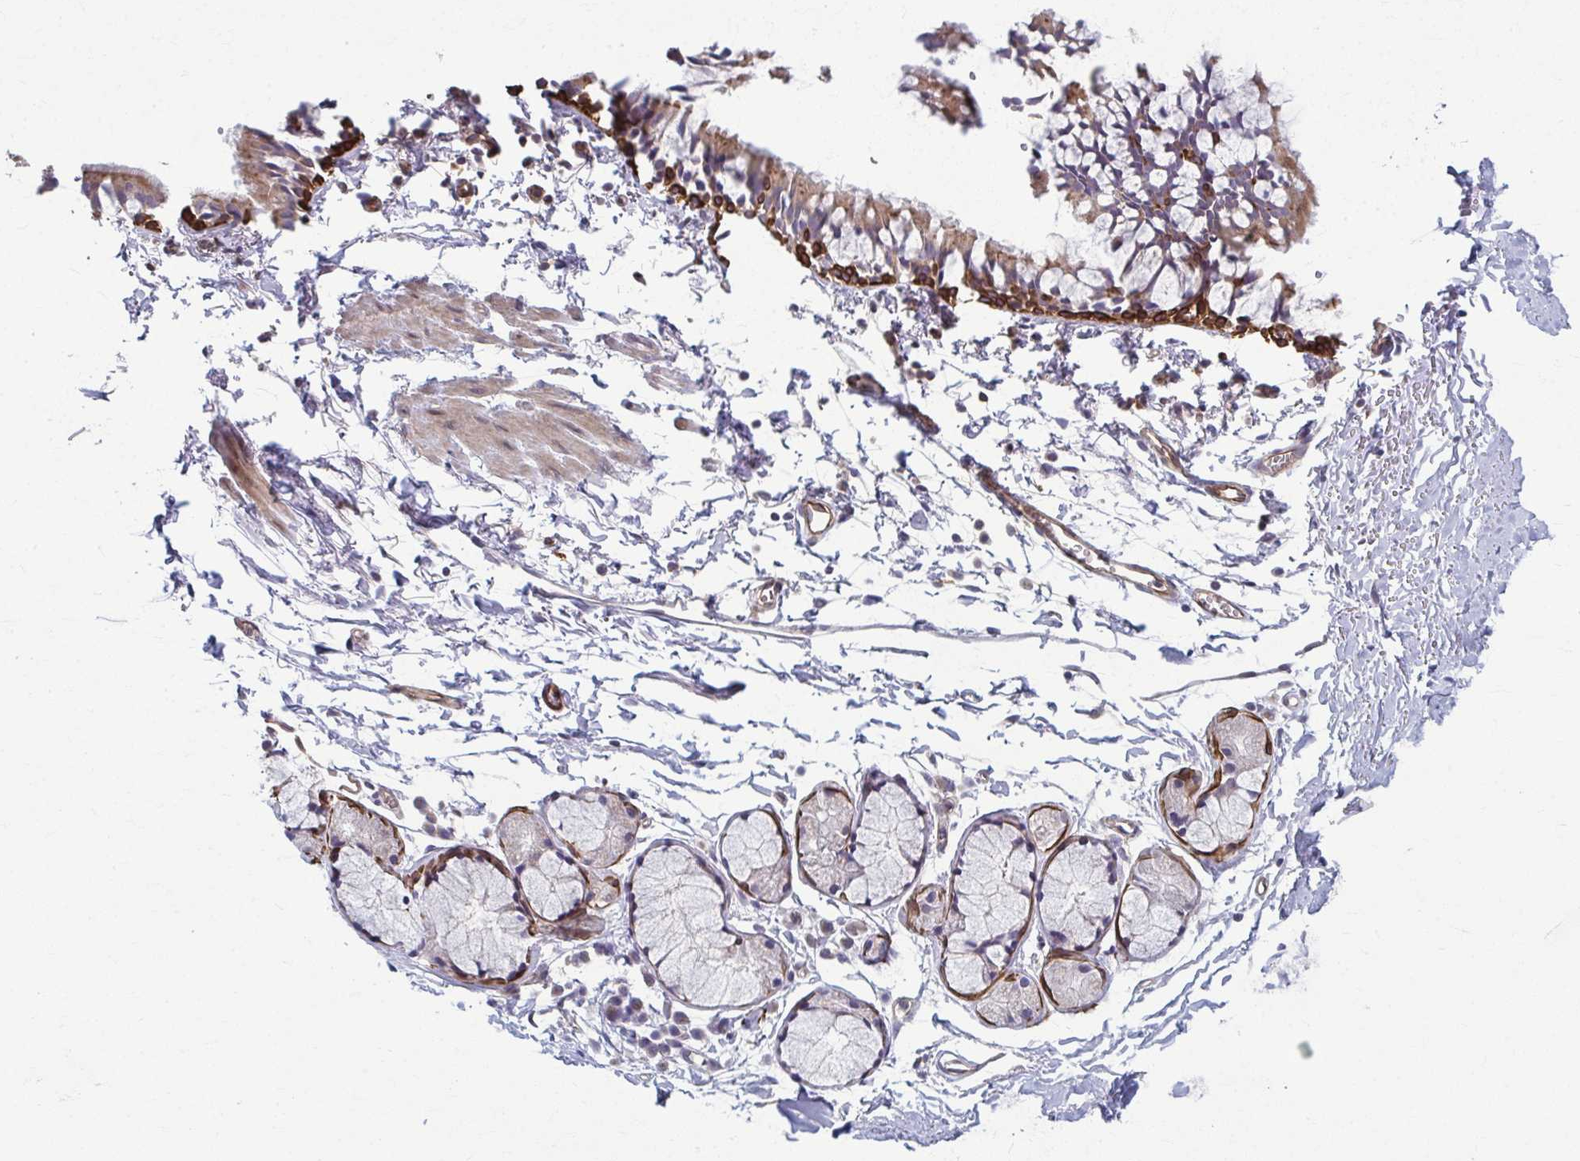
{"staining": {"intensity": "strong", "quantity": "25%-75%", "location": "cytoplasmic/membranous"}, "tissue": "bronchus", "cell_type": "Respiratory epithelial cells", "image_type": "normal", "snomed": [{"axis": "morphology", "description": "Normal tissue, NOS"}, {"axis": "topography", "description": "Cartilage tissue"}, {"axis": "topography", "description": "Bronchus"}, {"axis": "topography", "description": "Peripheral nerve tissue"}], "caption": "Immunohistochemical staining of unremarkable human bronchus demonstrates high levels of strong cytoplasmic/membranous staining in approximately 25%-75% of respiratory epithelial cells. (Stains: DAB (3,3'-diaminobenzidine) in brown, nuclei in blue, Microscopy: brightfield microscopy at high magnification).", "gene": "EID2B", "patient": {"sex": "female", "age": 59}}